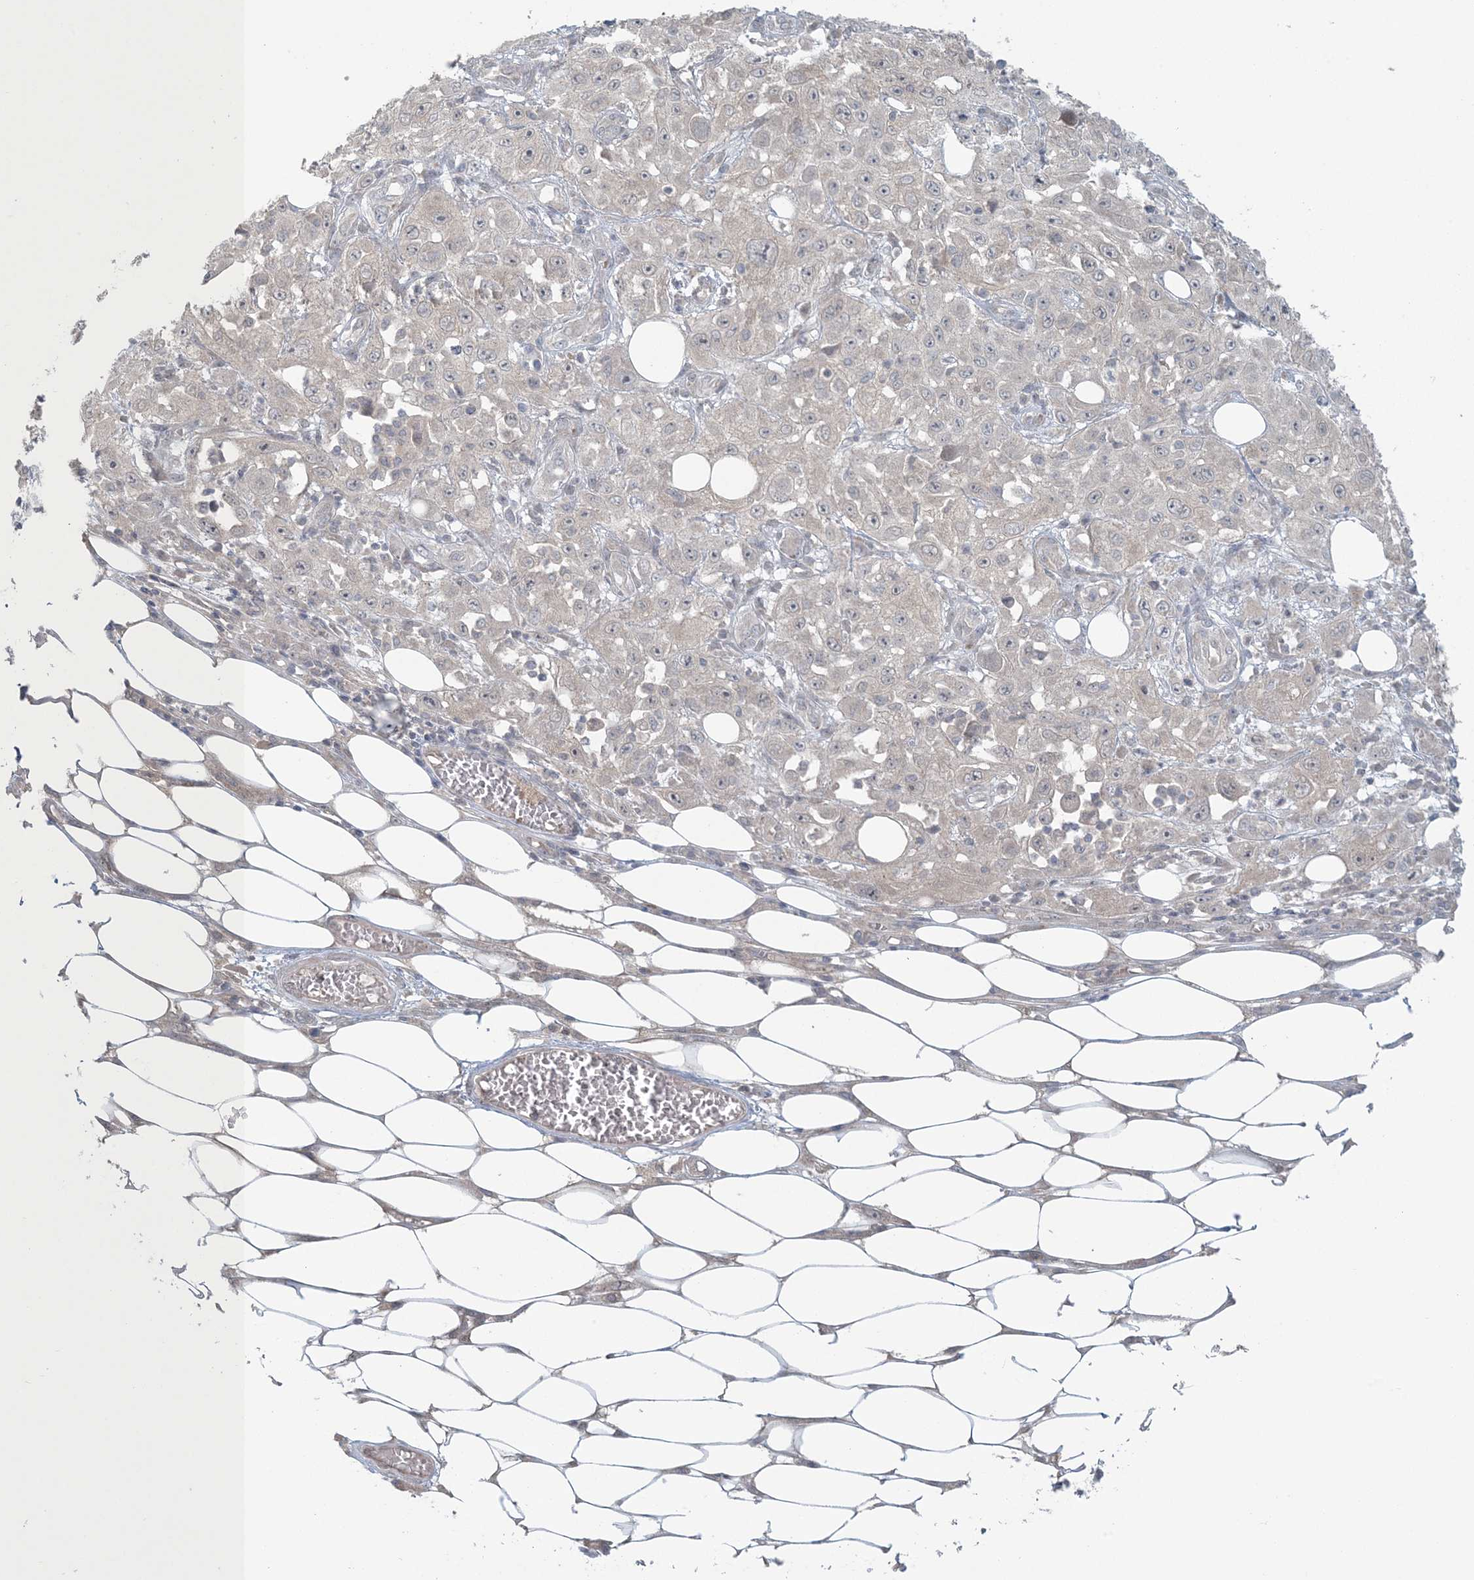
{"staining": {"intensity": "negative", "quantity": "none", "location": "none"}, "tissue": "skin cancer", "cell_type": "Tumor cells", "image_type": "cancer", "snomed": [{"axis": "morphology", "description": "Squamous cell carcinoma, NOS"}, {"axis": "morphology", "description": "Squamous cell carcinoma, metastatic, NOS"}, {"axis": "topography", "description": "Skin"}, {"axis": "topography", "description": "Lymph node"}], "caption": "A photomicrograph of human skin cancer (metastatic squamous cell carcinoma) is negative for staining in tumor cells.", "gene": "NRBP2", "patient": {"sex": "male", "age": 75}}